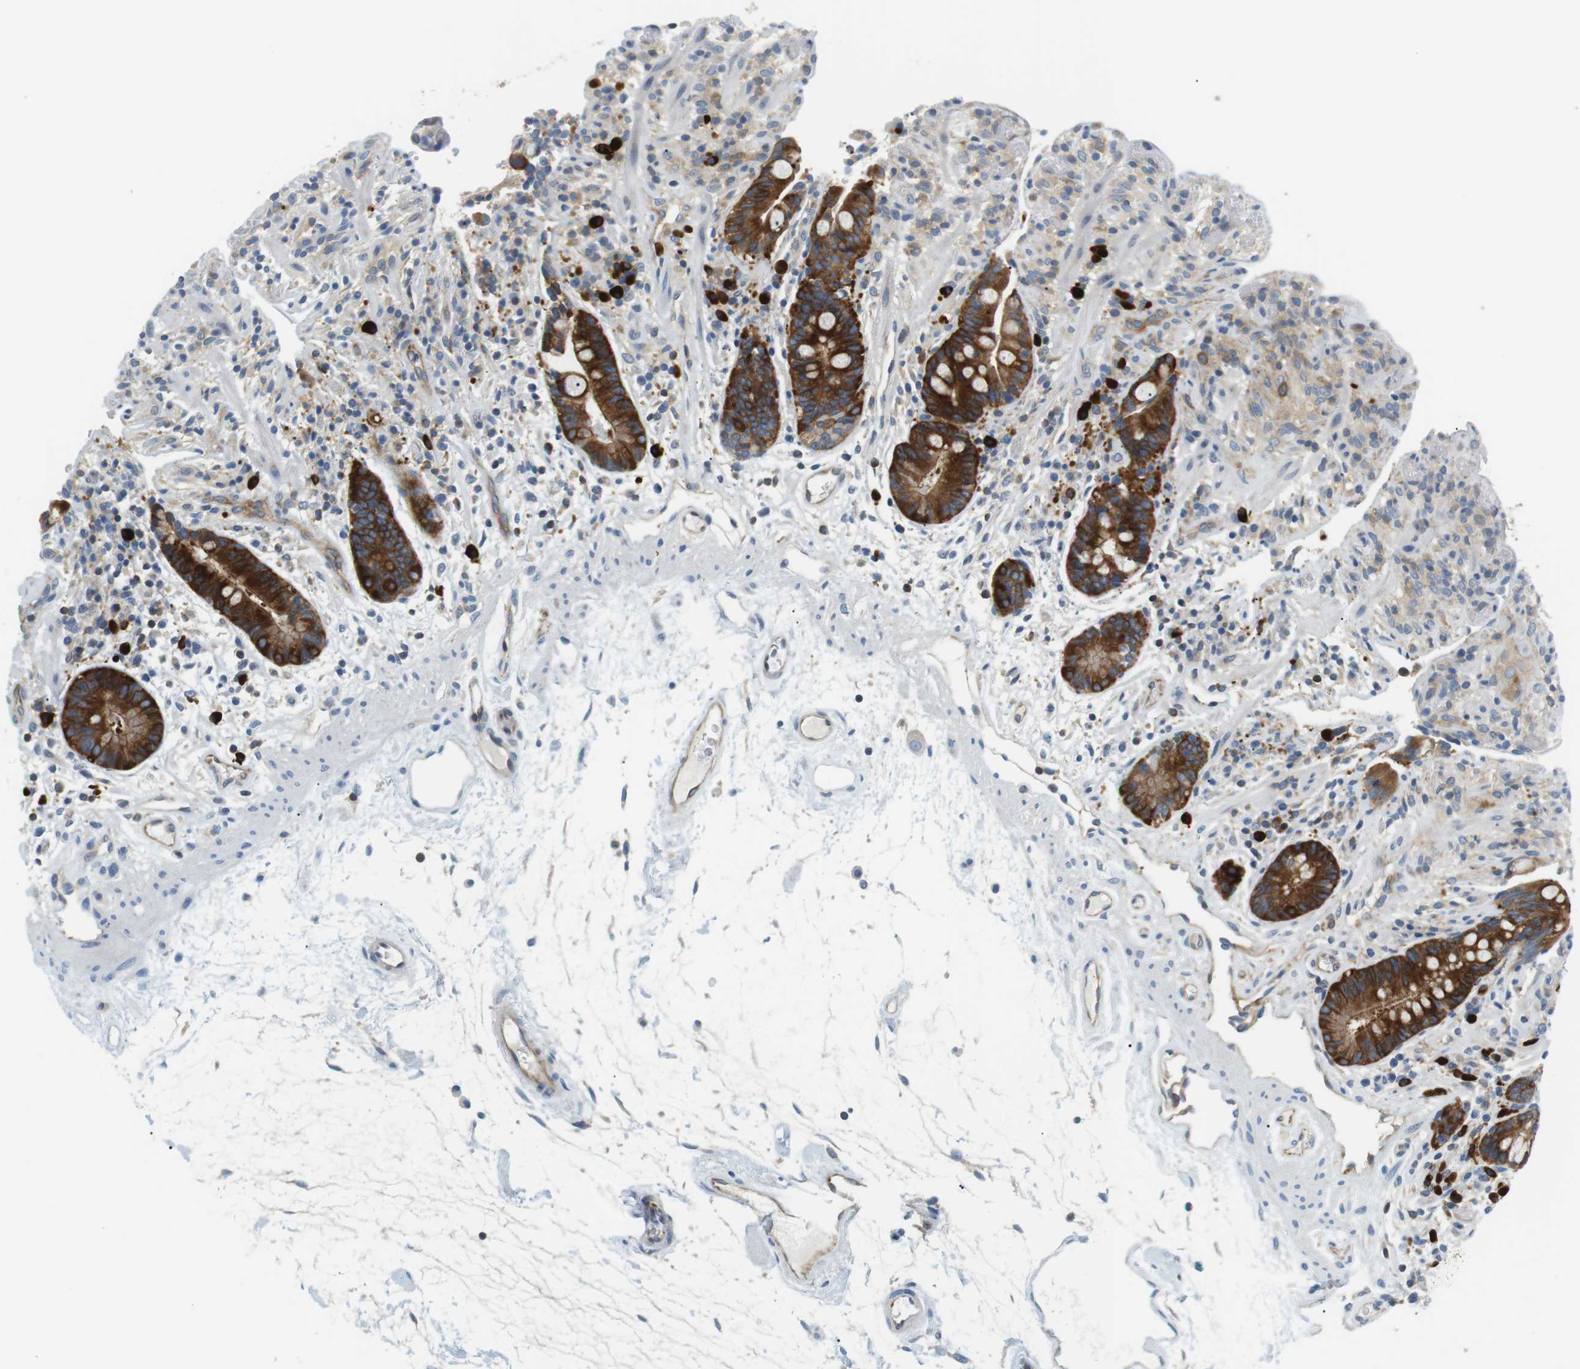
{"staining": {"intensity": "weak", "quantity": ">75%", "location": "cytoplasmic/membranous"}, "tissue": "colon", "cell_type": "Endothelial cells", "image_type": "normal", "snomed": [{"axis": "morphology", "description": "Normal tissue, NOS"}, {"axis": "topography", "description": "Colon"}], "caption": "Brown immunohistochemical staining in normal human colon shows weak cytoplasmic/membranous positivity in approximately >75% of endothelial cells.", "gene": "TMEM200A", "patient": {"sex": "male", "age": 73}}